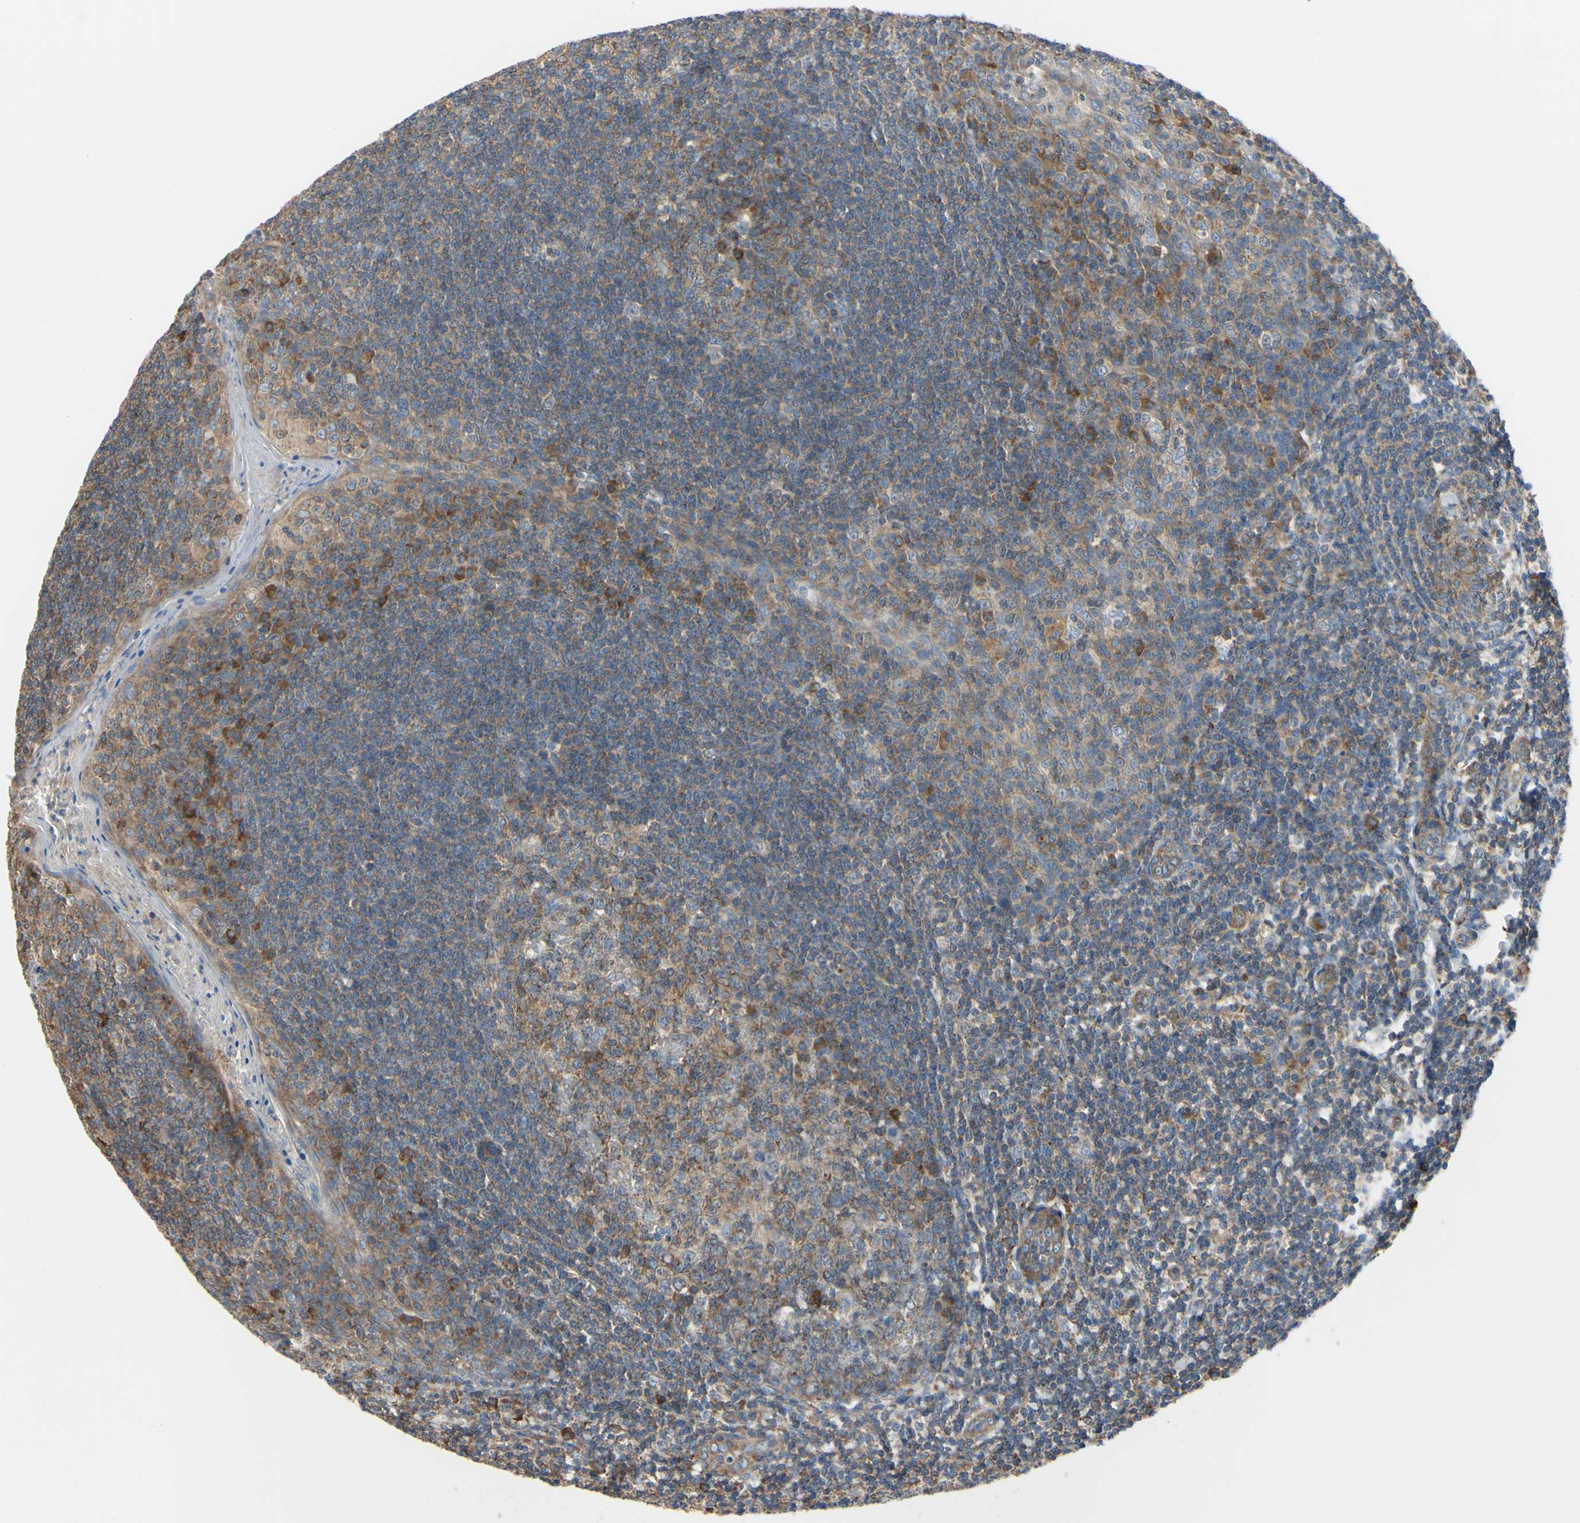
{"staining": {"intensity": "moderate", "quantity": ">75%", "location": "cytoplasmic/membranous"}, "tissue": "tonsil", "cell_type": "Germinal center cells", "image_type": "normal", "snomed": [{"axis": "morphology", "description": "Normal tissue, NOS"}, {"axis": "topography", "description": "Tonsil"}], "caption": "Immunohistochemistry (IHC) image of unremarkable human tonsil stained for a protein (brown), which displays medium levels of moderate cytoplasmic/membranous staining in approximately >75% of germinal center cells.", "gene": "BECN1", "patient": {"sex": "male", "age": 31}}